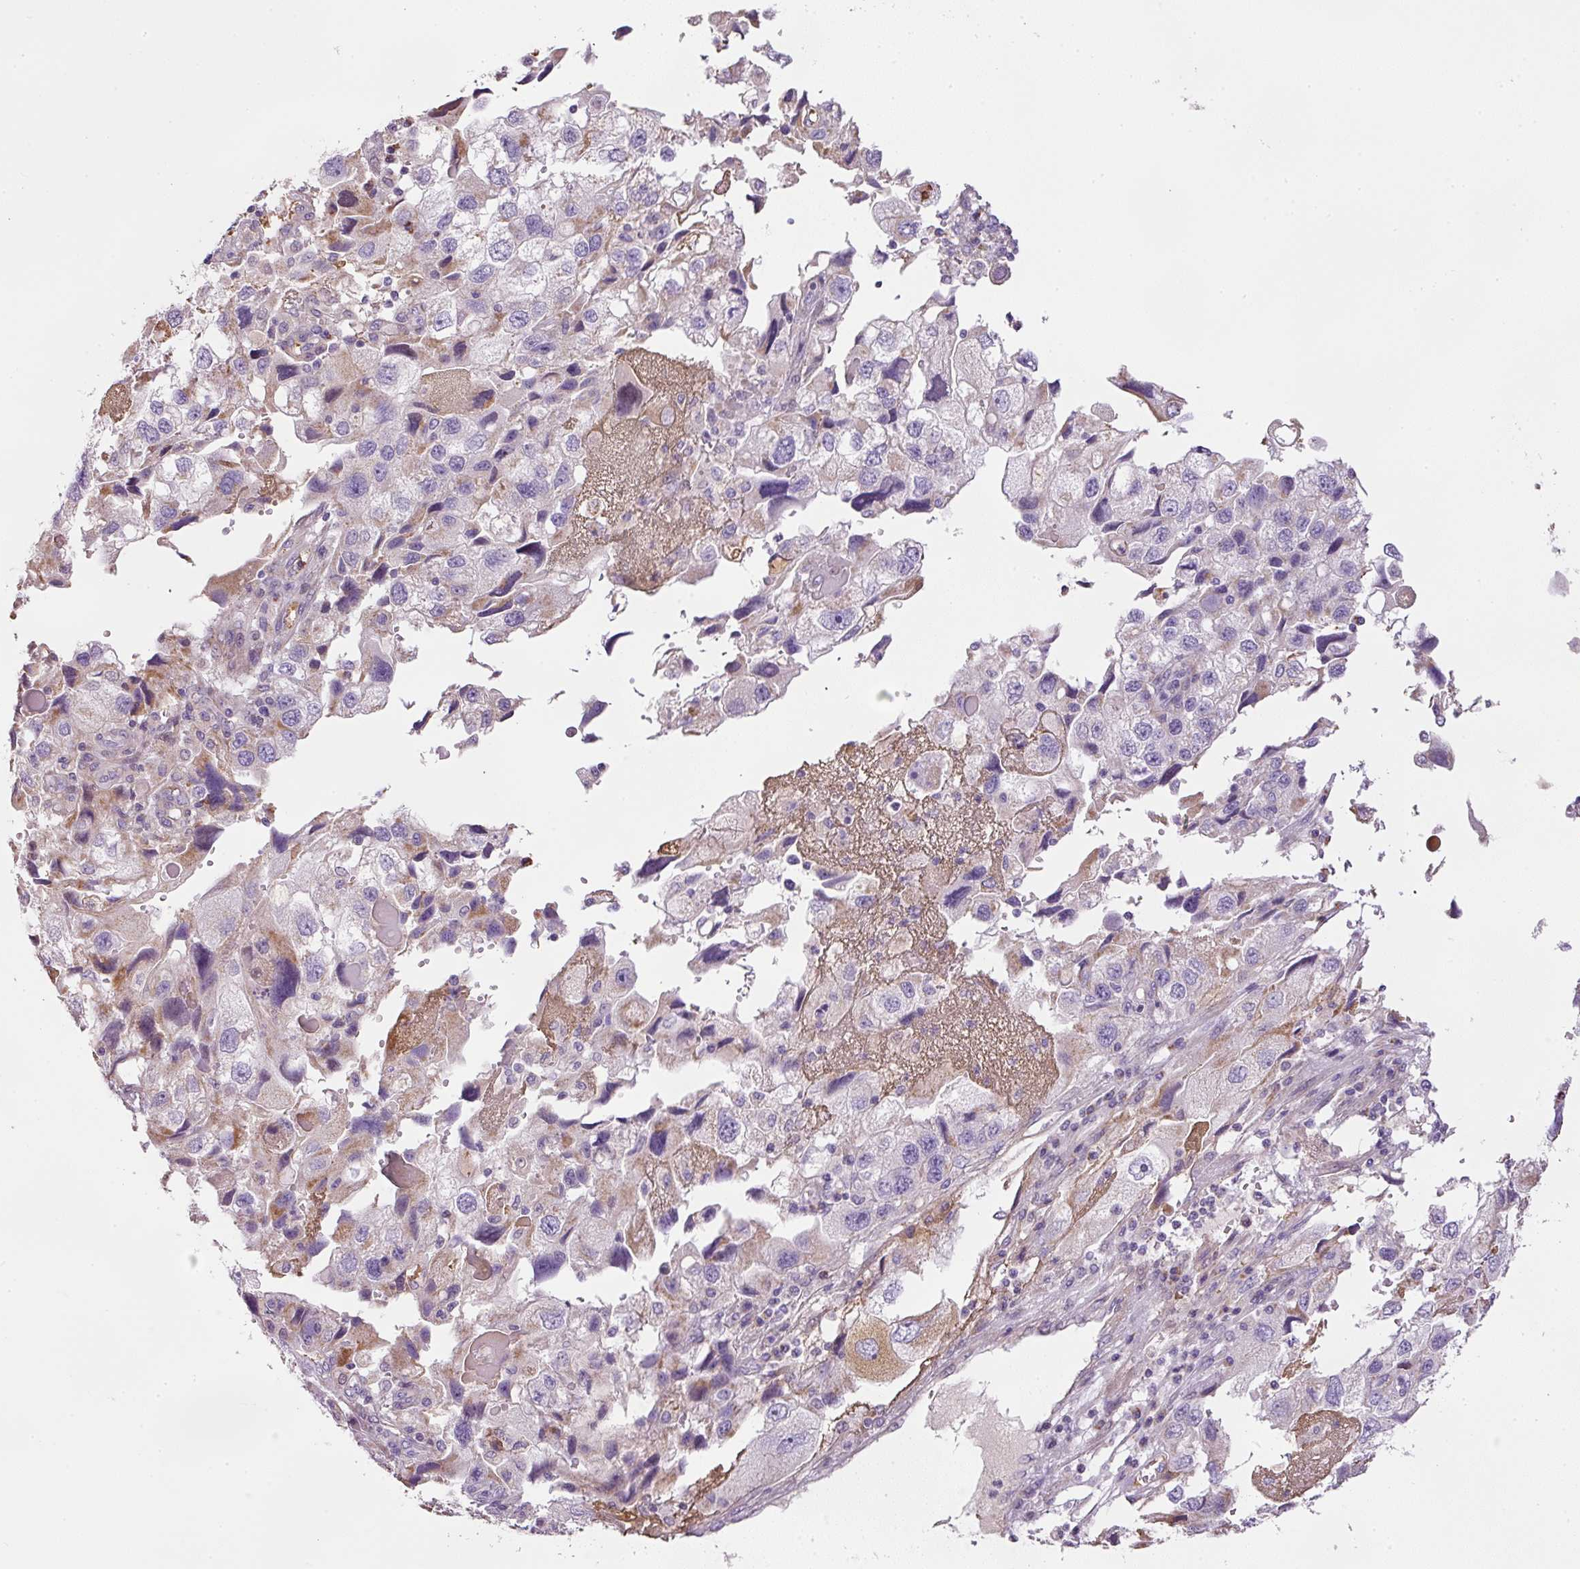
{"staining": {"intensity": "negative", "quantity": "none", "location": "none"}, "tissue": "endometrial cancer", "cell_type": "Tumor cells", "image_type": "cancer", "snomed": [{"axis": "morphology", "description": "Adenocarcinoma, NOS"}, {"axis": "topography", "description": "Endometrium"}], "caption": "An IHC image of endometrial adenocarcinoma is shown. There is no staining in tumor cells of endometrial adenocarcinoma. (Brightfield microscopy of DAB (3,3'-diaminobenzidine) IHC at high magnification).", "gene": "KPNA5", "patient": {"sex": "female", "age": 49}}